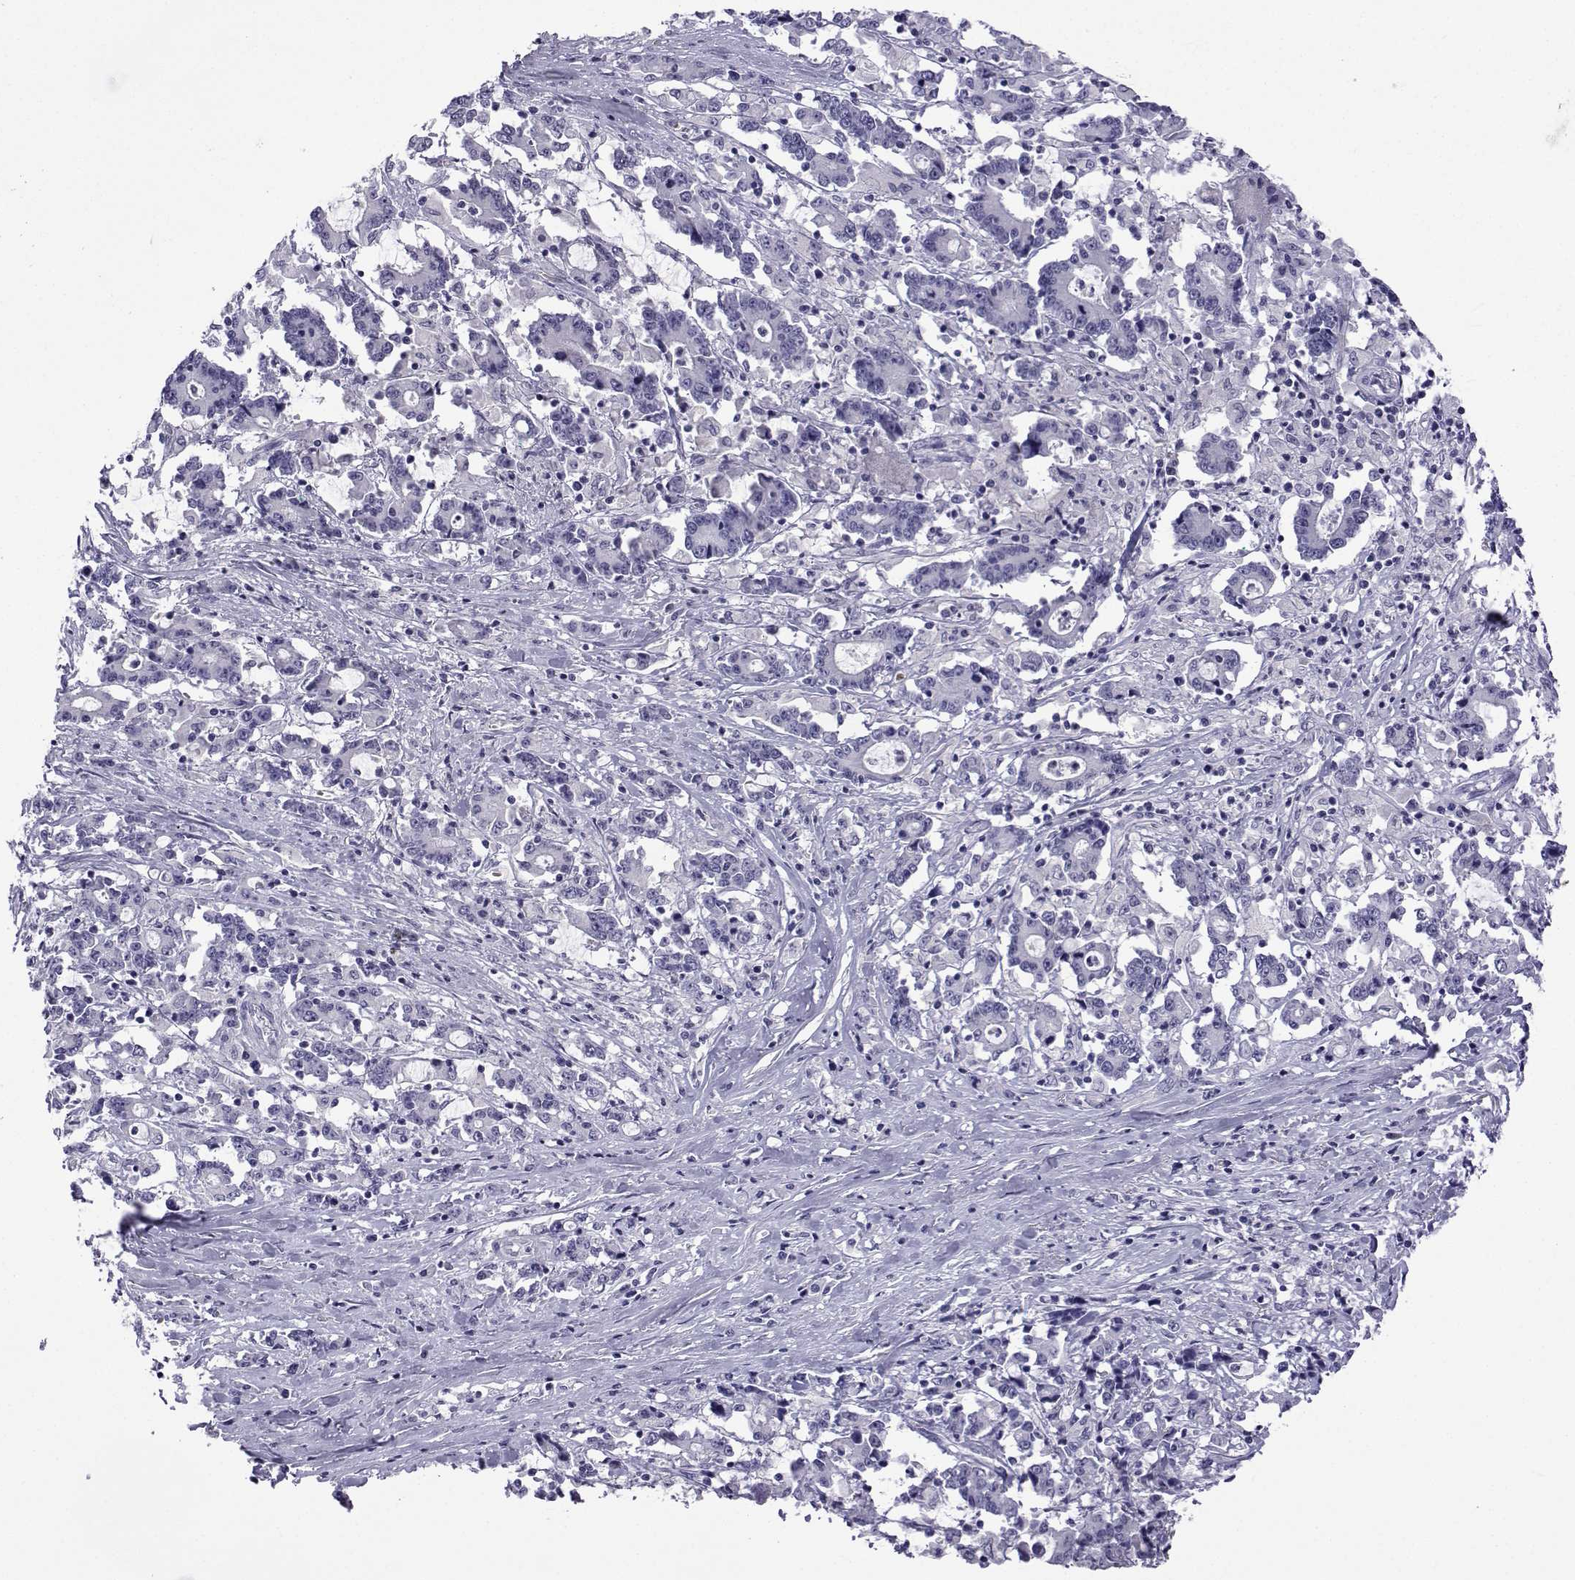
{"staining": {"intensity": "negative", "quantity": "none", "location": "none"}, "tissue": "stomach cancer", "cell_type": "Tumor cells", "image_type": "cancer", "snomed": [{"axis": "morphology", "description": "Adenocarcinoma, NOS"}, {"axis": "topography", "description": "Stomach, upper"}], "caption": "High magnification brightfield microscopy of adenocarcinoma (stomach) stained with DAB (brown) and counterstained with hematoxylin (blue): tumor cells show no significant staining.", "gene": "ACTL7A", "patient": {"sex": "male", "age": 68}}